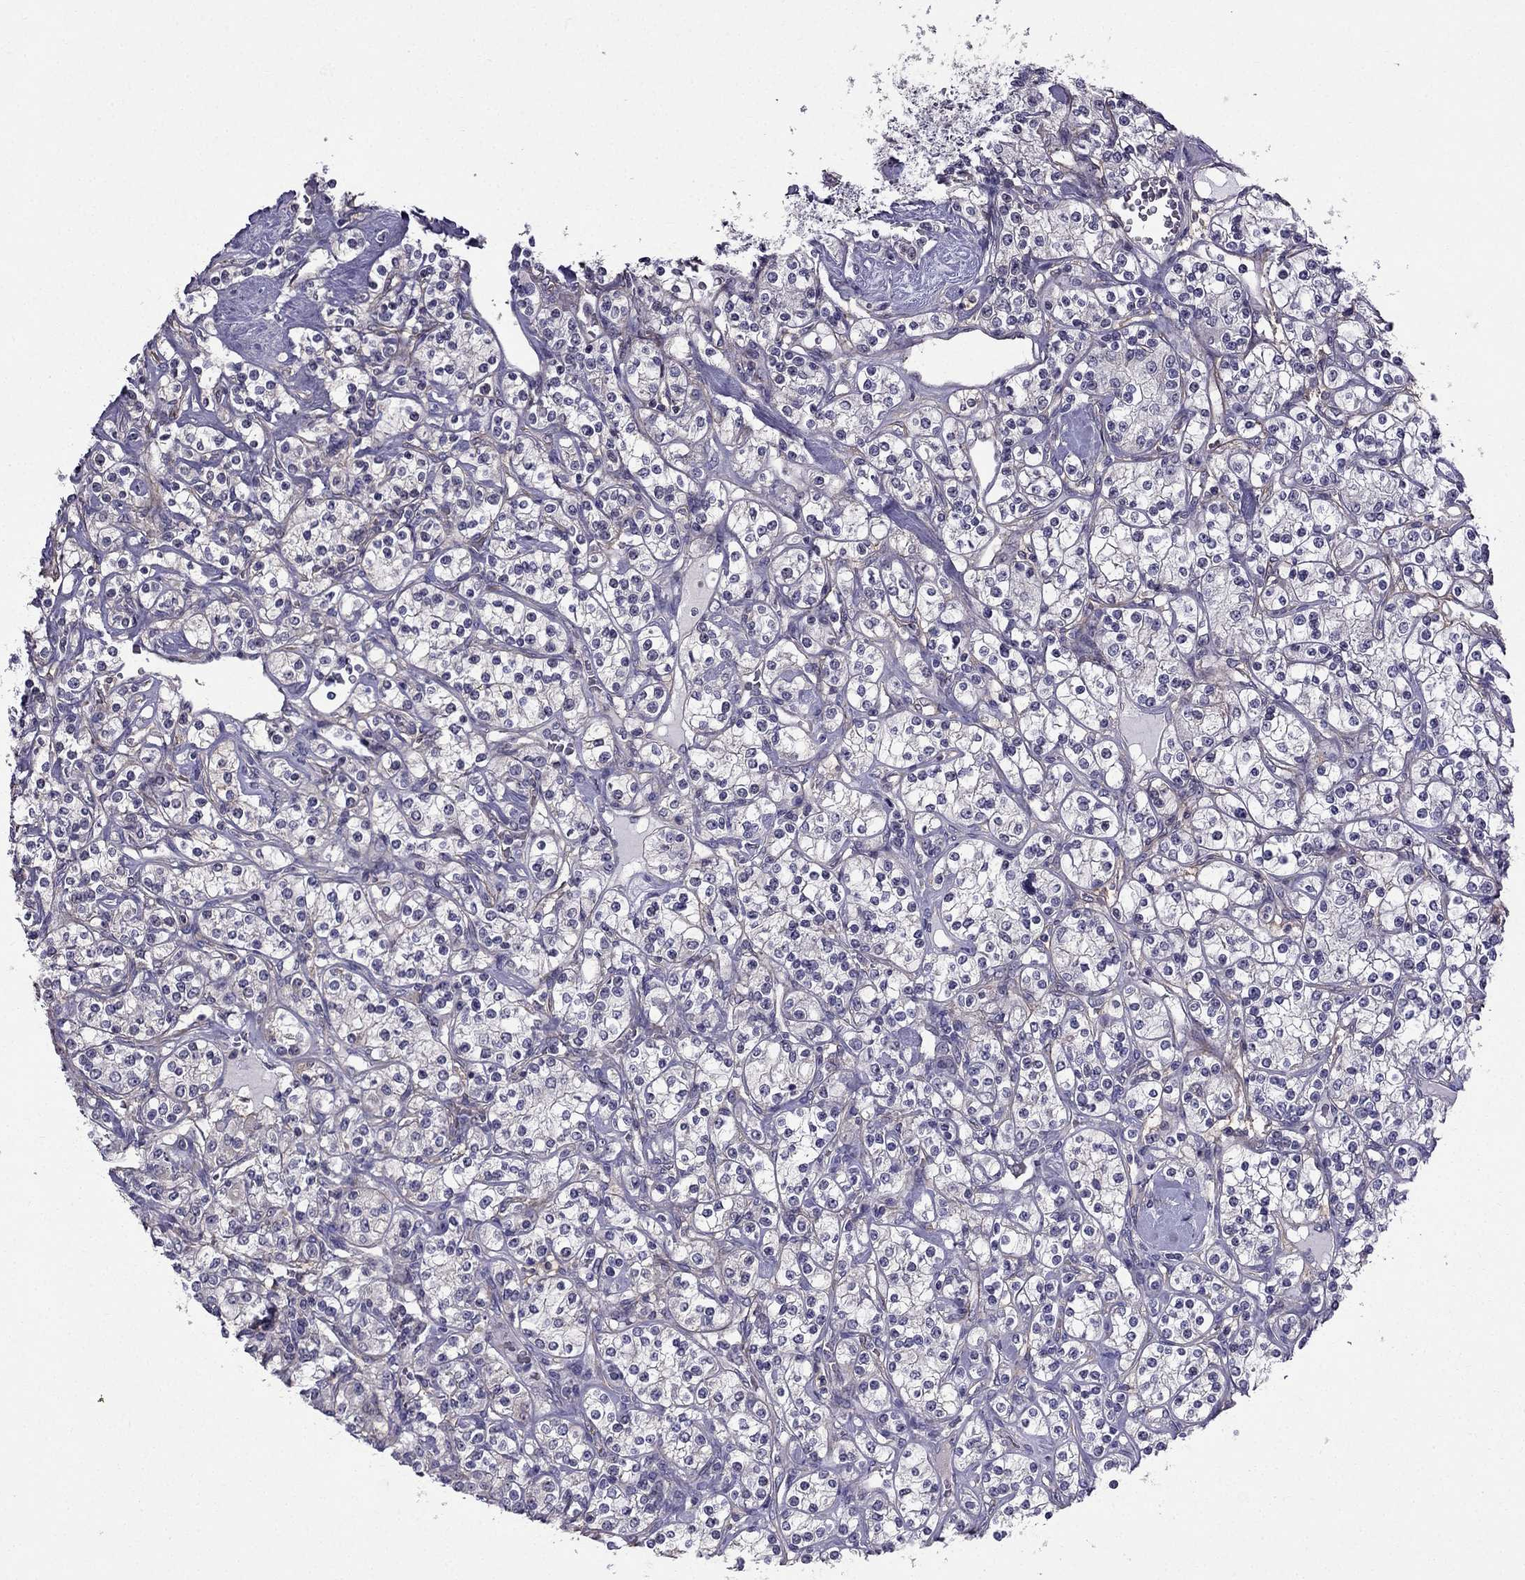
{"staining": {"intensity": "negative", "quantity": "none", "location": "none"}, "tissue": "renal cancer", "cell_type": "Tumor cells", "image_type": "cancer", "snomed": [{"axis": "morphology", "description": "Adenocarcinoma, NOS"}, {"axis": "topography", "description": "Kidney"}], "caption": "Image shows no protein expression in tumor cells of renal cancer tissue. (DAB IHC visualized using brightfield microscopy, high magnification).", "gene": "SLC6A2", "patient": {"sex": "male", "age": 77}}